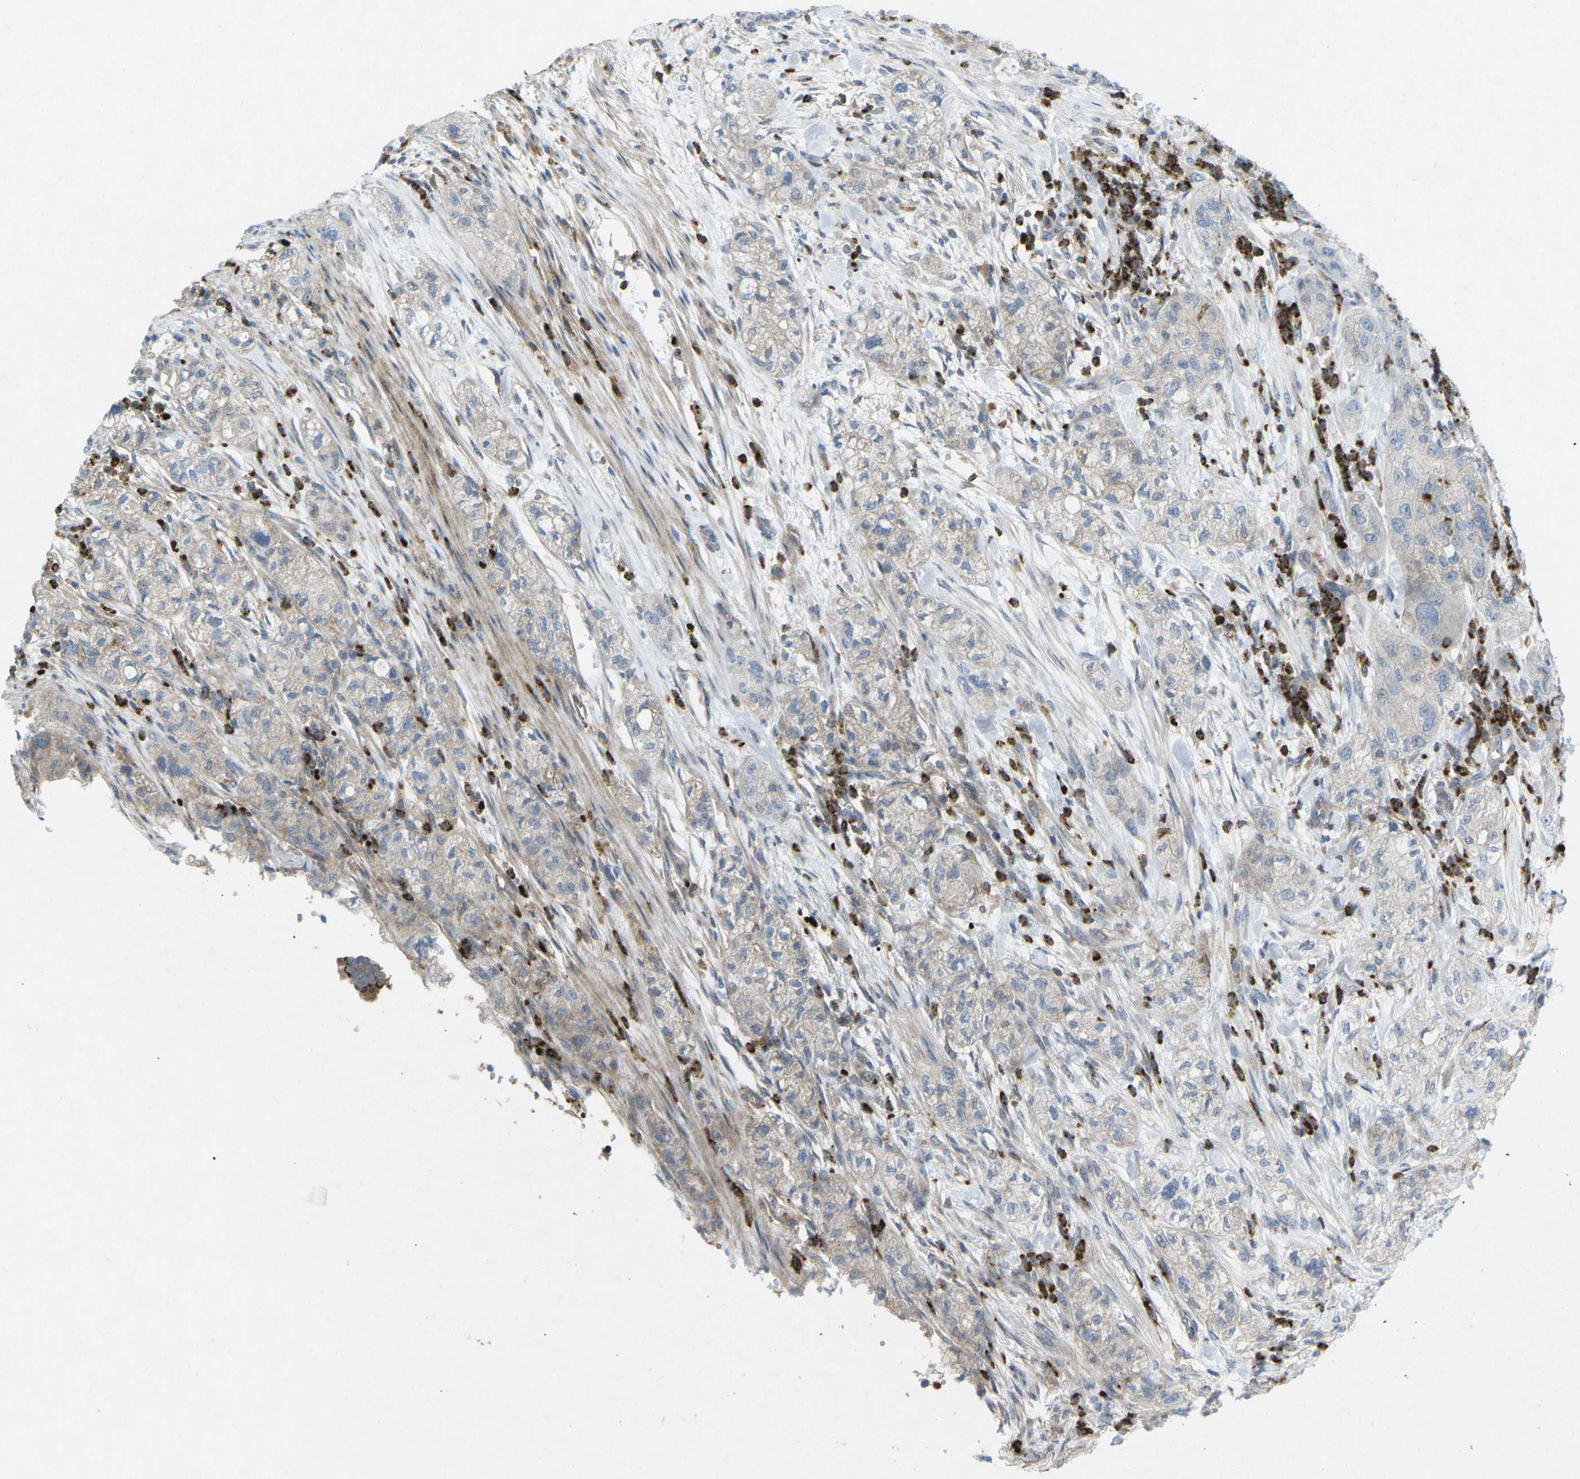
{"staining": {"intensity": "weak", "quantity": "25%-75%", "location": "cytoplasmic/membranous"}, "tissue": "pancreatic cancer", "cell_type": "Tumor cells", "image_type": "cancer", "snomed": [{"axis": "morphology", "description": "Adenocarcinoma, NOS"}, {"axis": "topography", "description": "Pancreas"}], "caption": "Protein analysis of pancreatic cancer tissue exhibits weak cytoplasmic/membranous staining in about 25%-75% of tumor cells.", "gene": "STK11", "patient": {"sex": "female", "age": 78}}